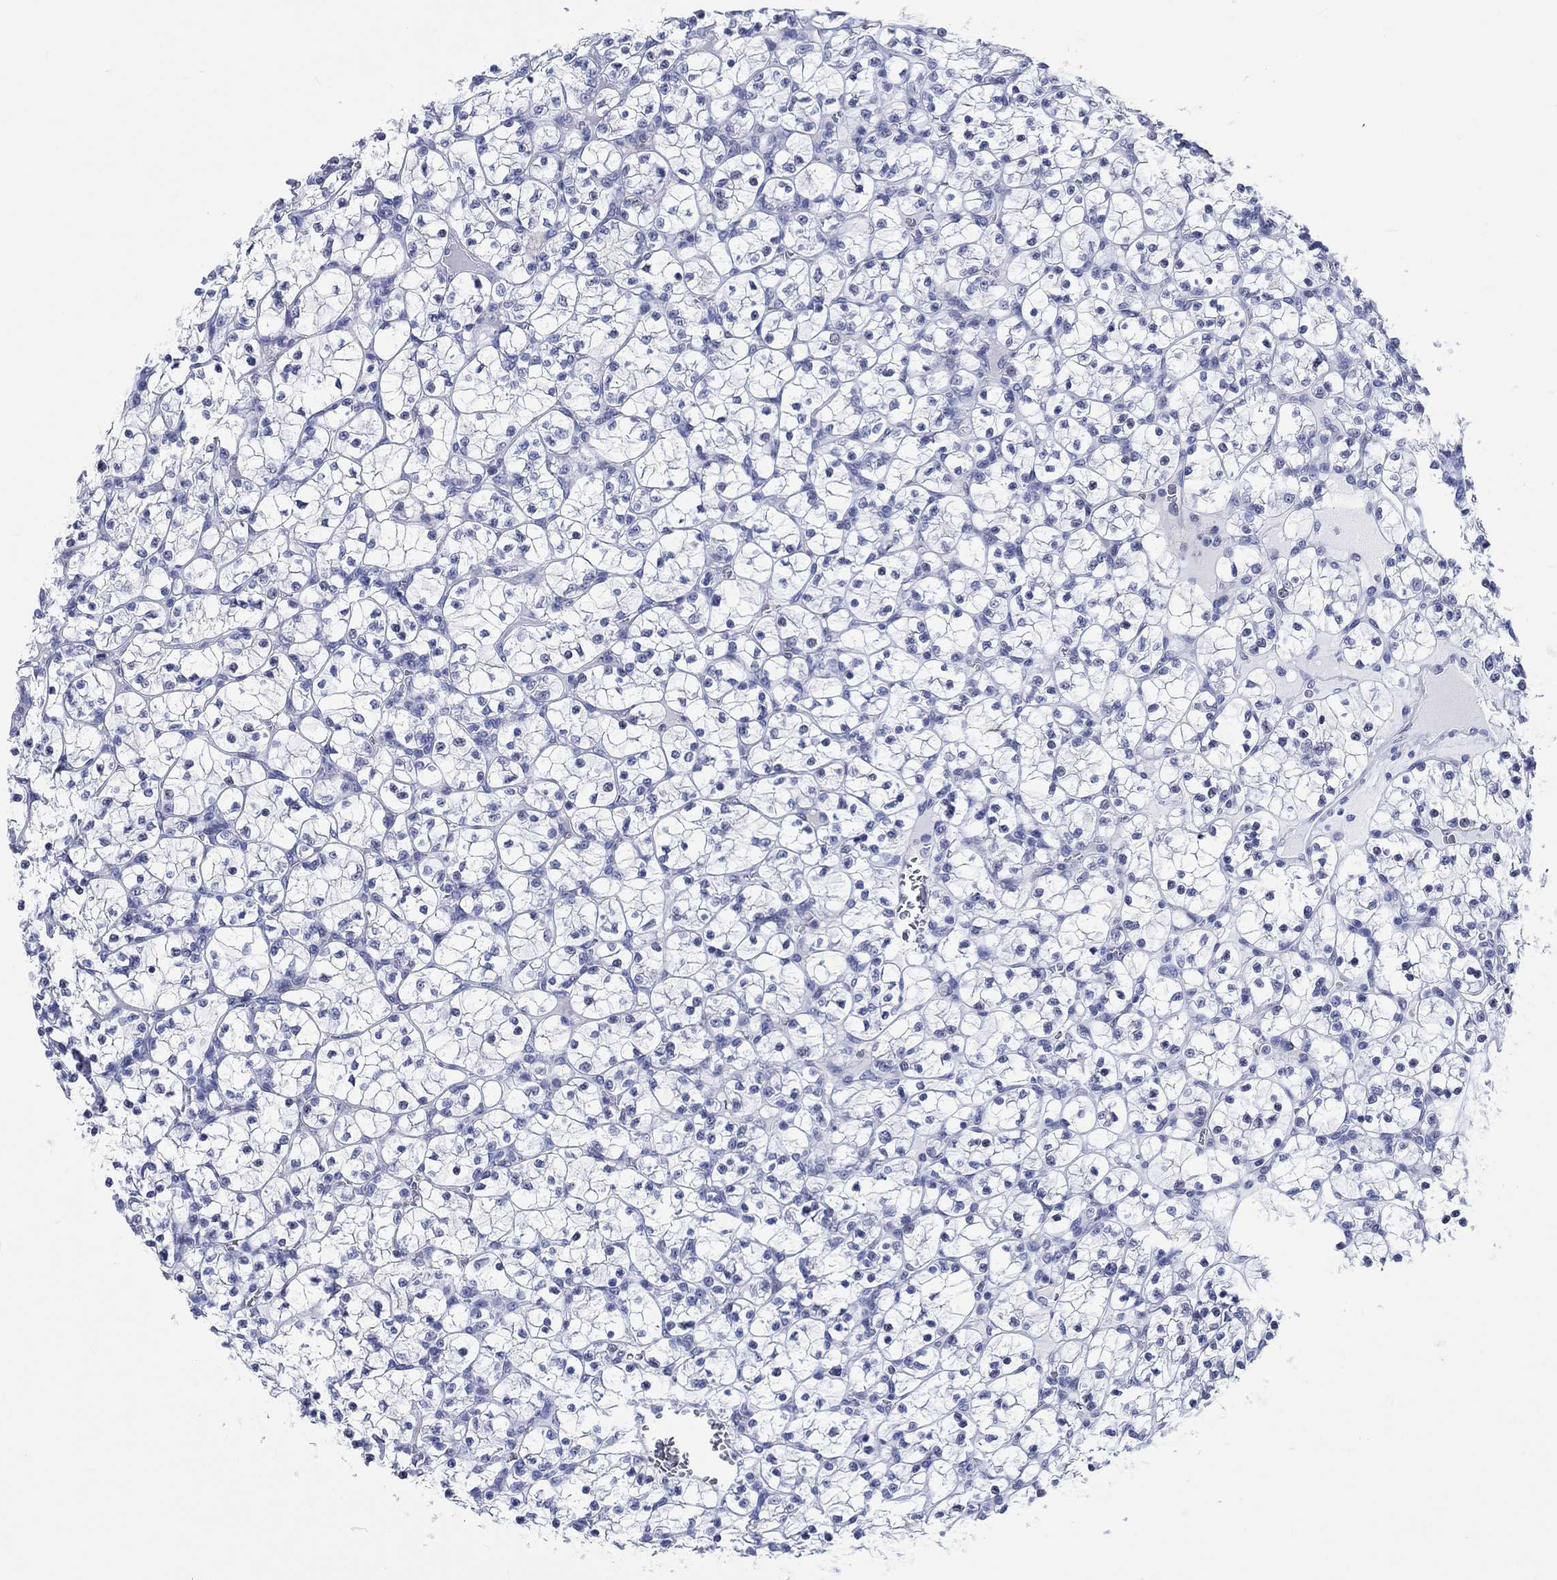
{"staining": {"intensity": "negative", "quantity": "none", "location": "none"}, "tissue": "renal cancer", "cell_type": "Tumor cells", "image_type": "cancer", "snomed": [{"axis": "morphology", "description": "Adenocarcinoma, NOS"}, {"axis": "topography", "description": "Kidney"}], "caption": "The IHC image has no significant expression in tumor cells of renal cancer tissue.", "gene": "ZNF446", "patient": {"sex": "female", "age": 89}}